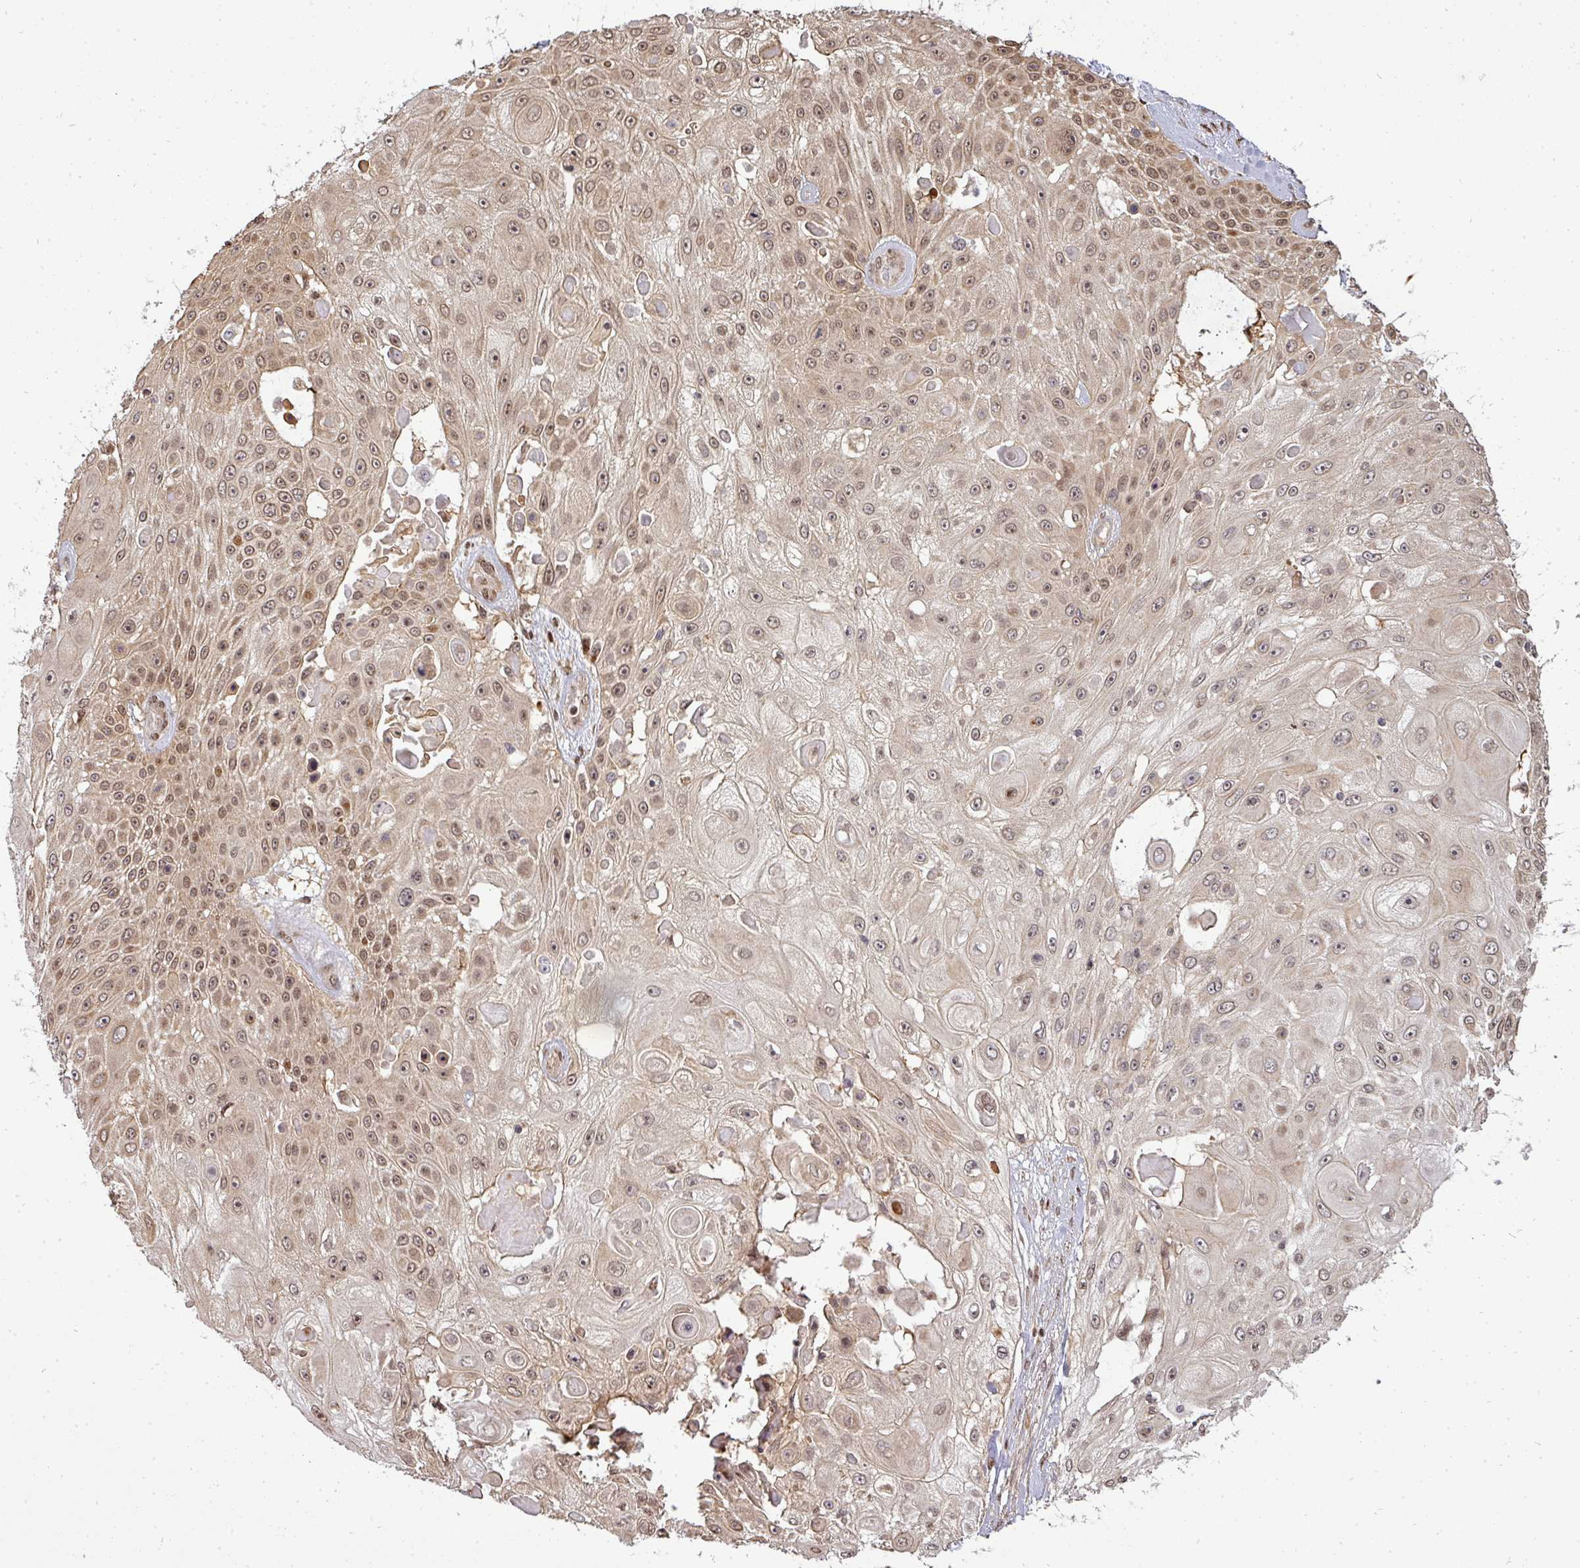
{"staining": {"intensity": "moderate", "quantity": ">75%", "location": "cytoplasmic/membranous,nuclear"}, "tissue": "skin cancer", "cell_type": "Tumor cells", "image_type": "cancer", "snomed": [{"axis": "morphology", "description": "Squamous cell carcinoma, NOS"}, {"axis": "topography", "description": "Skin"}], "caption": "Skin cancer tissue shows moderate cytoplasmic/membranous and nuclear staining in approximately >75% of tumor cells, visualized by immunohistochemistry.", "gene": "PATZ1", "patient": {"sex": "female", "age": 86}}